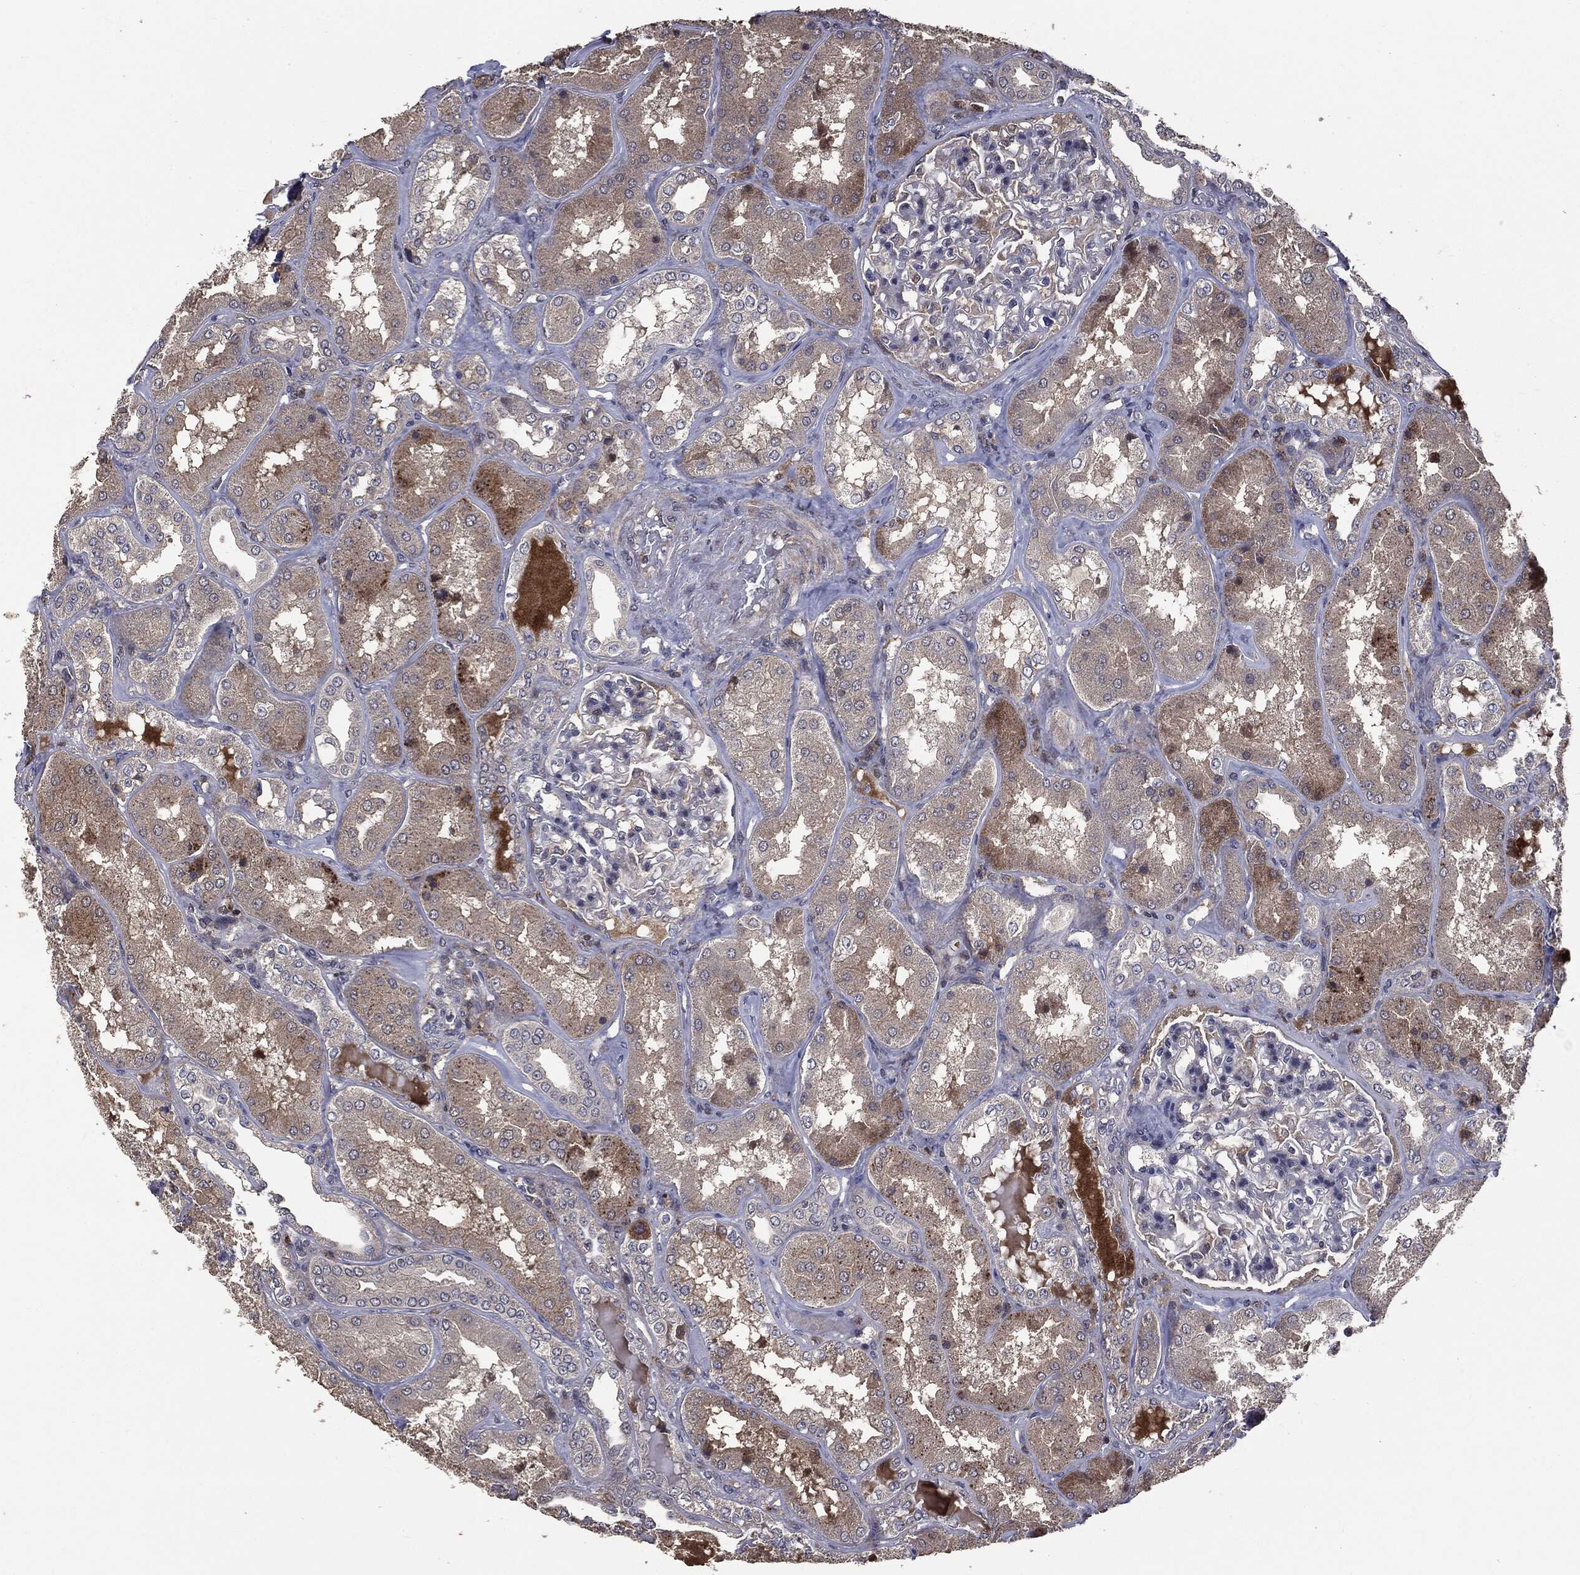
{"staining": {"intensity": "negative", "quantity": "none", "location": "none"}, "tissue": "kidney", "cell_type": "Cells in glomeruli", "image_type": "normal", "snomed": [{"axis": "morphology", "description": "Normal tissue, NOS"}, {"axis": "topography", "description": "Kidney"}], "caption": "The photomicrograph displays no significant positivity in cells in glomeruli of kidney. (Stains: DAB (3,3'-diaminobenzidine) immunohistochemistry with hematoxylin counter stain, Microscopy: brightfield microscopy at high magnification).", "gene": "MTOR", "patient": {"sex": "female", "age": 56}}